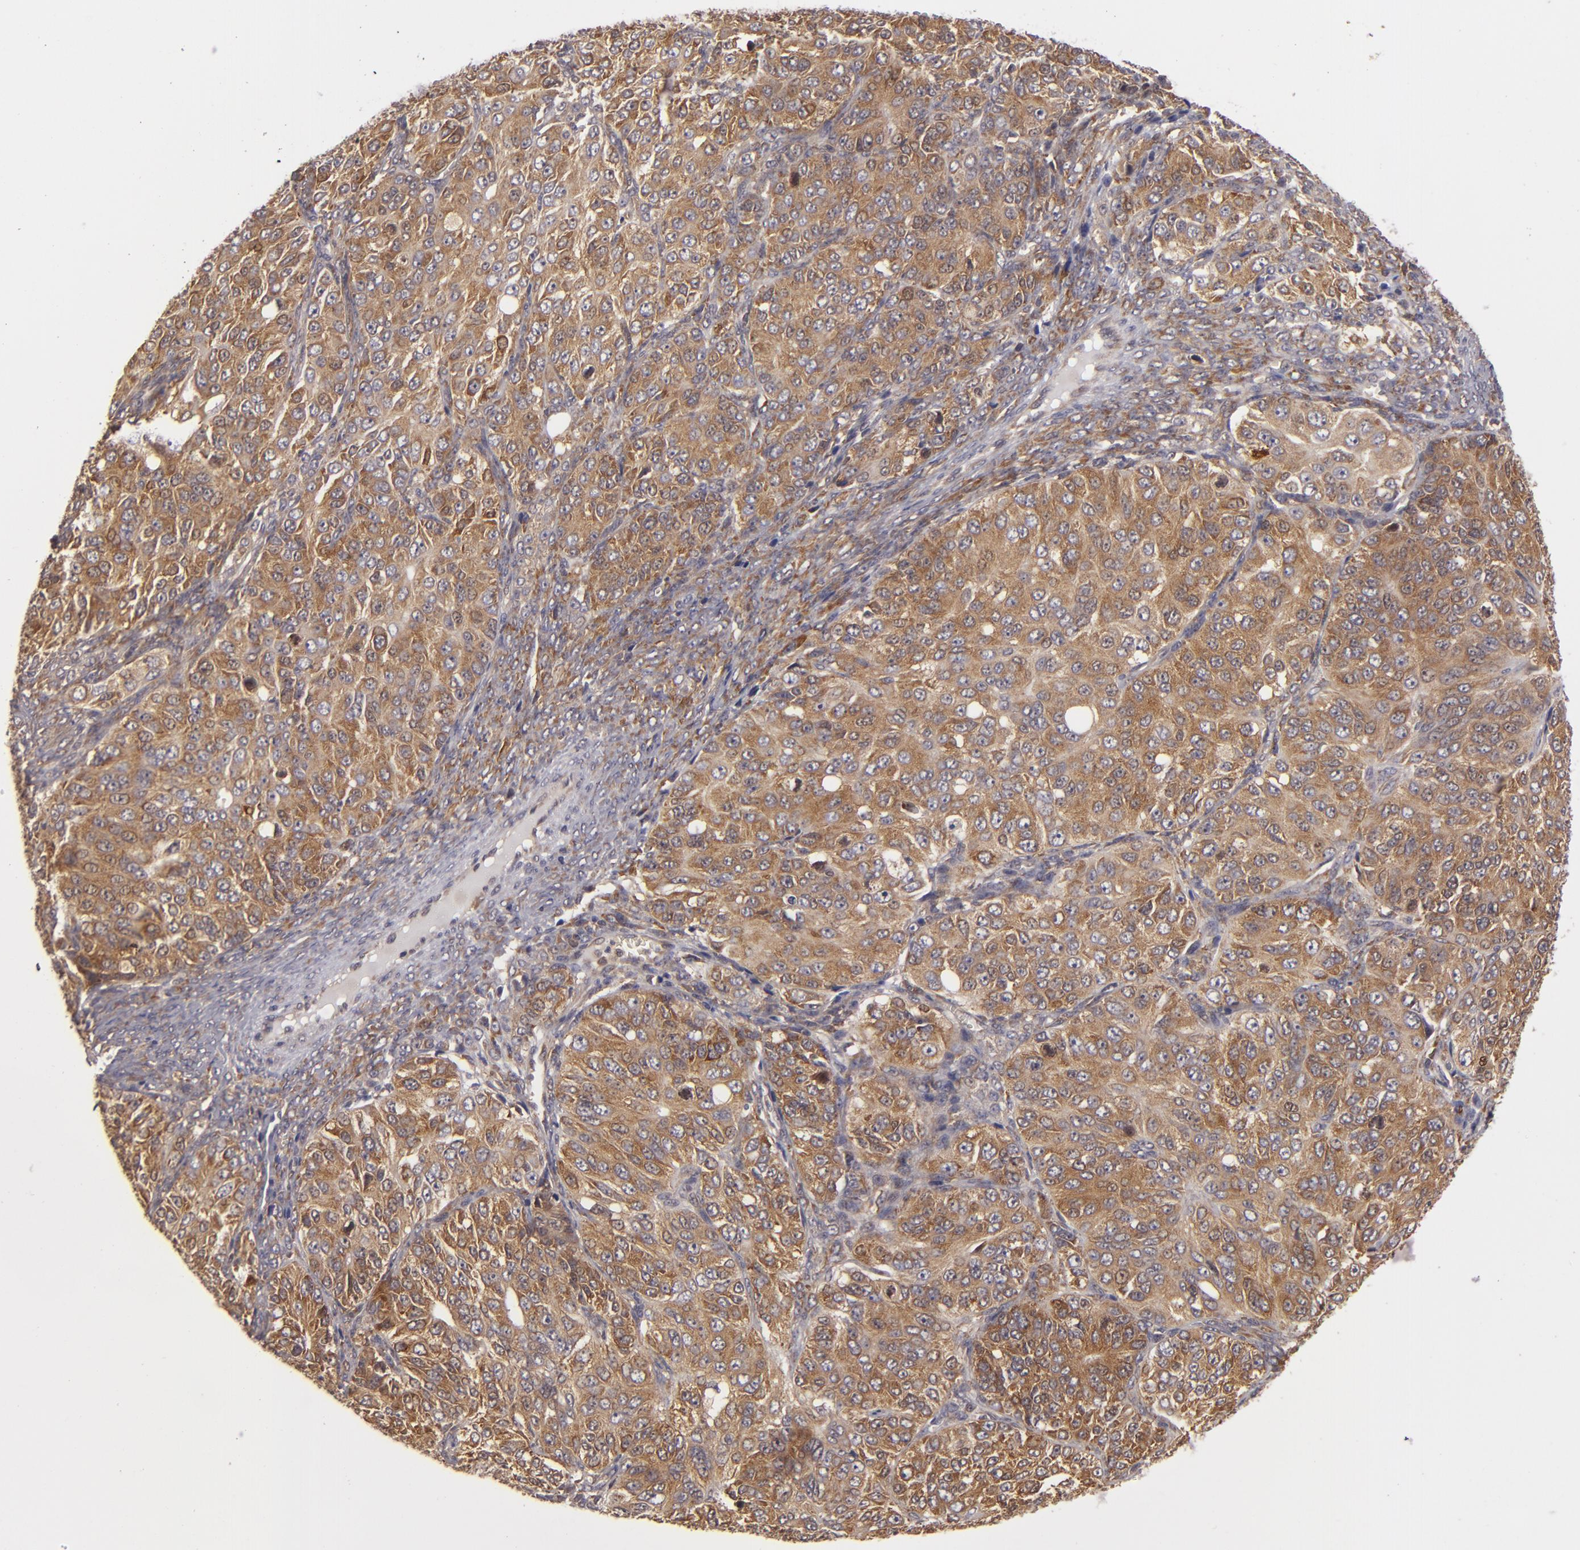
{"staining": {"intensity": "moderate", "quantity": ">75%", "location": "cytoplasmic/membranous"}, "tissue": "ovarian cancer", "cell_type": "Tumor cells", "image_type": "cancer", "snomed": [{"axis": "morphology", "description": "Carcinoma, endometroid"}, {"axis": "topography", "description": "Ovary"}], "caption": "Ovarian cancer stained with a protein marker displays moderate staining in tumor cells.", "gene": "MAPK3", "patient": {"sex": "female", "age": 51}}